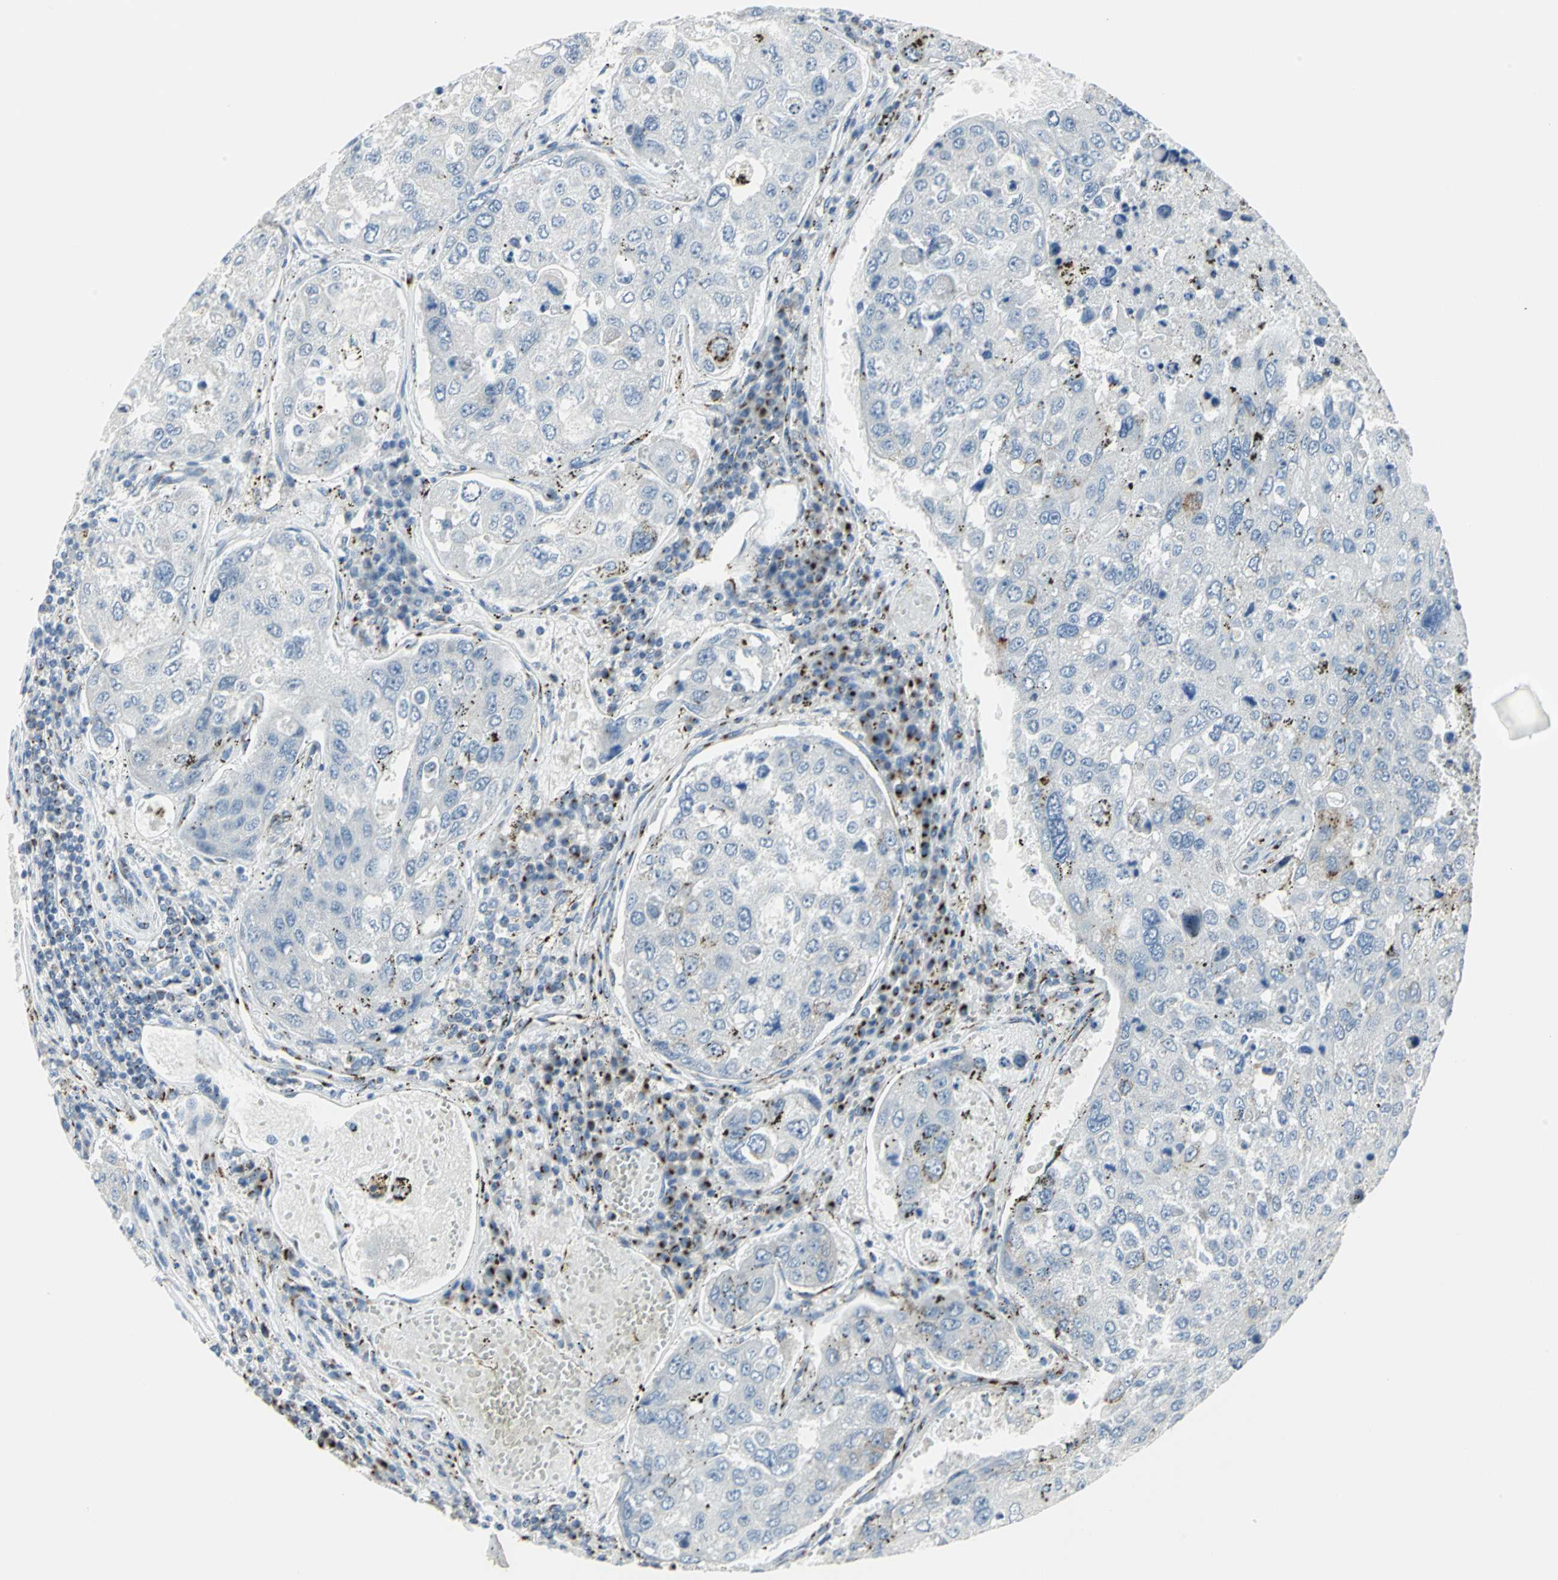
{"staining": {"intensity": "strong", "quantity": "25%-75%", "location": "cytoplasmic/membranous"}, "tissue": "urothelial cancer", "cell_type": "Tumor cells", "image_type": "cancer", "snomed": [{"axis": "morphology", "description": "Urothelial carcinoma, High grade"}, {"axis": "topography", "description": "Lymph node"}, {"axis": "topography", "description": "Urinary bladder"}], "caption": "Immunohistochemical staining of human urothelial carcinoma (high-grade) shows high levels of strong cytoplasmic/membranous protein staining in approximately 25%-75% of tumor cells.", "gene": "GPR3", "patient": {"sex": "male", "age": 51}}